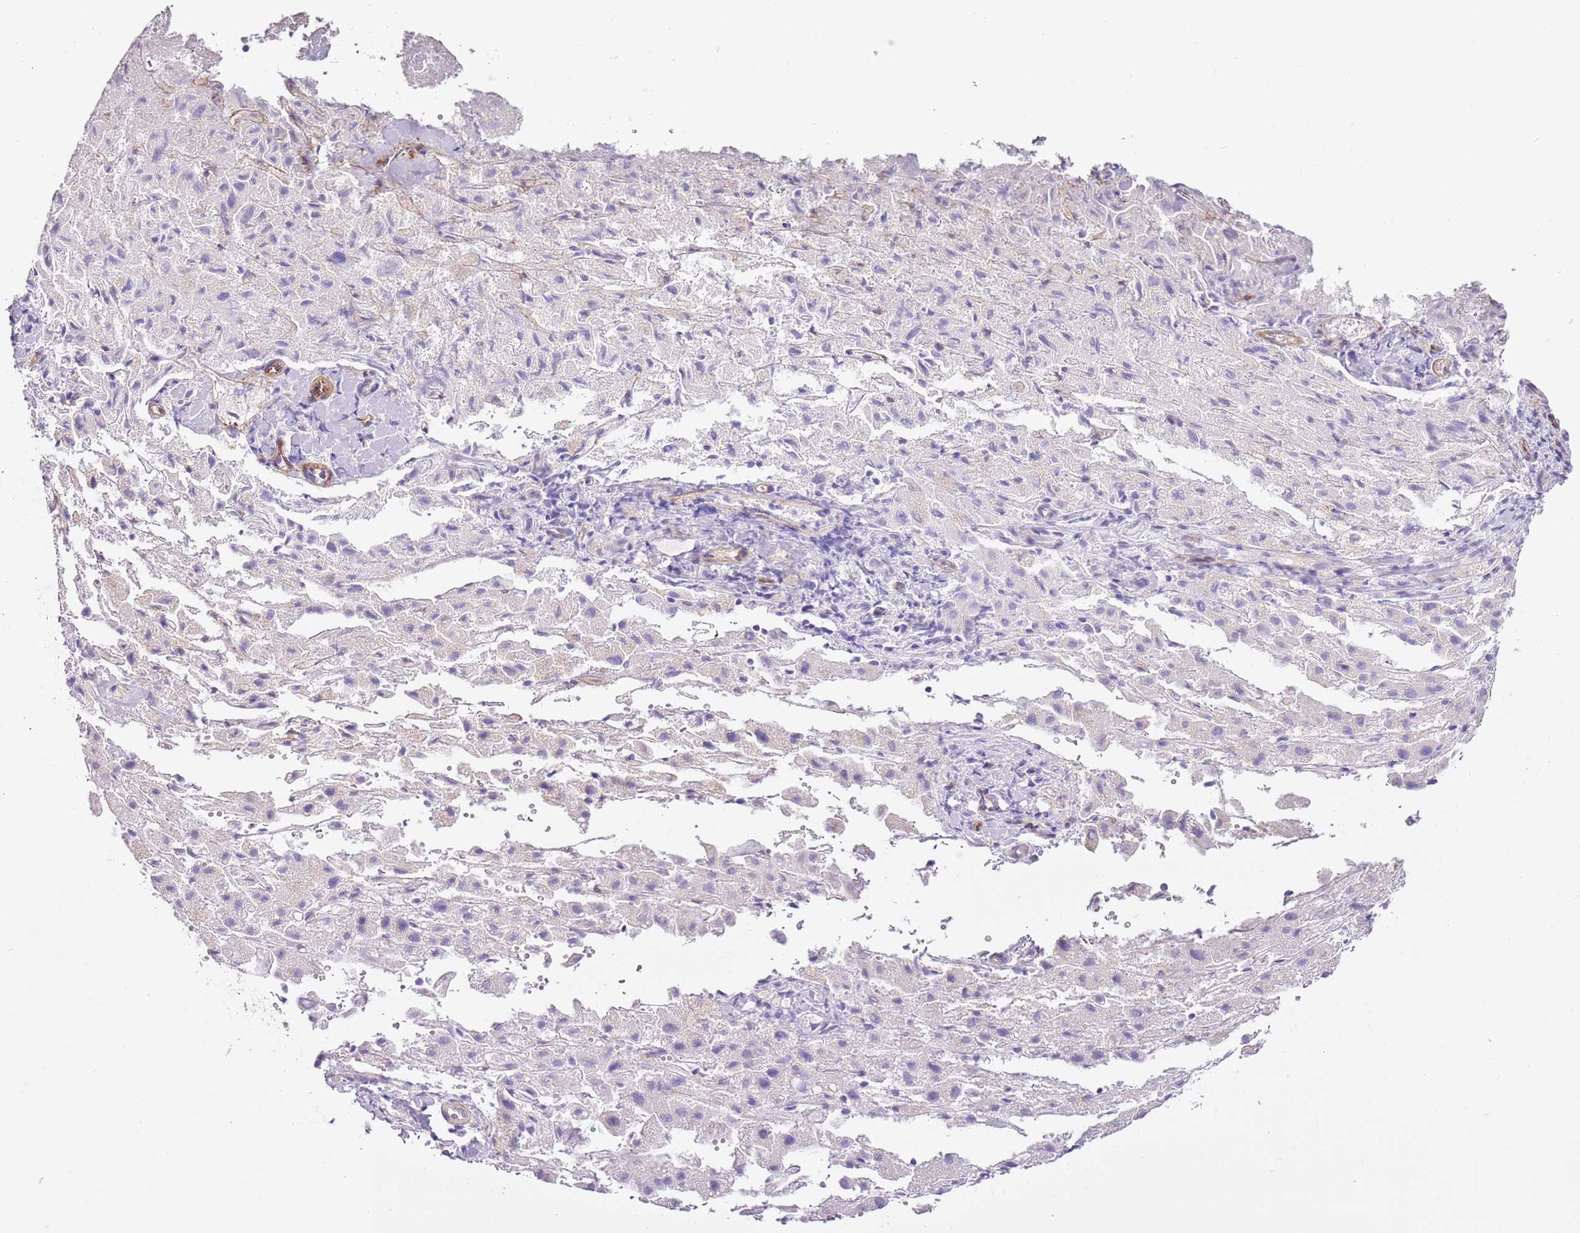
{"staining": {"intensity": "negative", "quantity": "none", "location": "none"}, "tissue": "liver cancer", "cell_type": "Tumor cells", "image_type": "cancer", "snomed": [{"axis": "morphology", "description": "Carcinoma, Hepatocellular, NOS"}, {"axis": "topography", "description": "Liver"}], "caption": "Liver cancer was stained to show a protein in brown. There is no significant expression in tumor cells.", "gene": "MRO", "patient": {"sex": "female", "age": 58}}